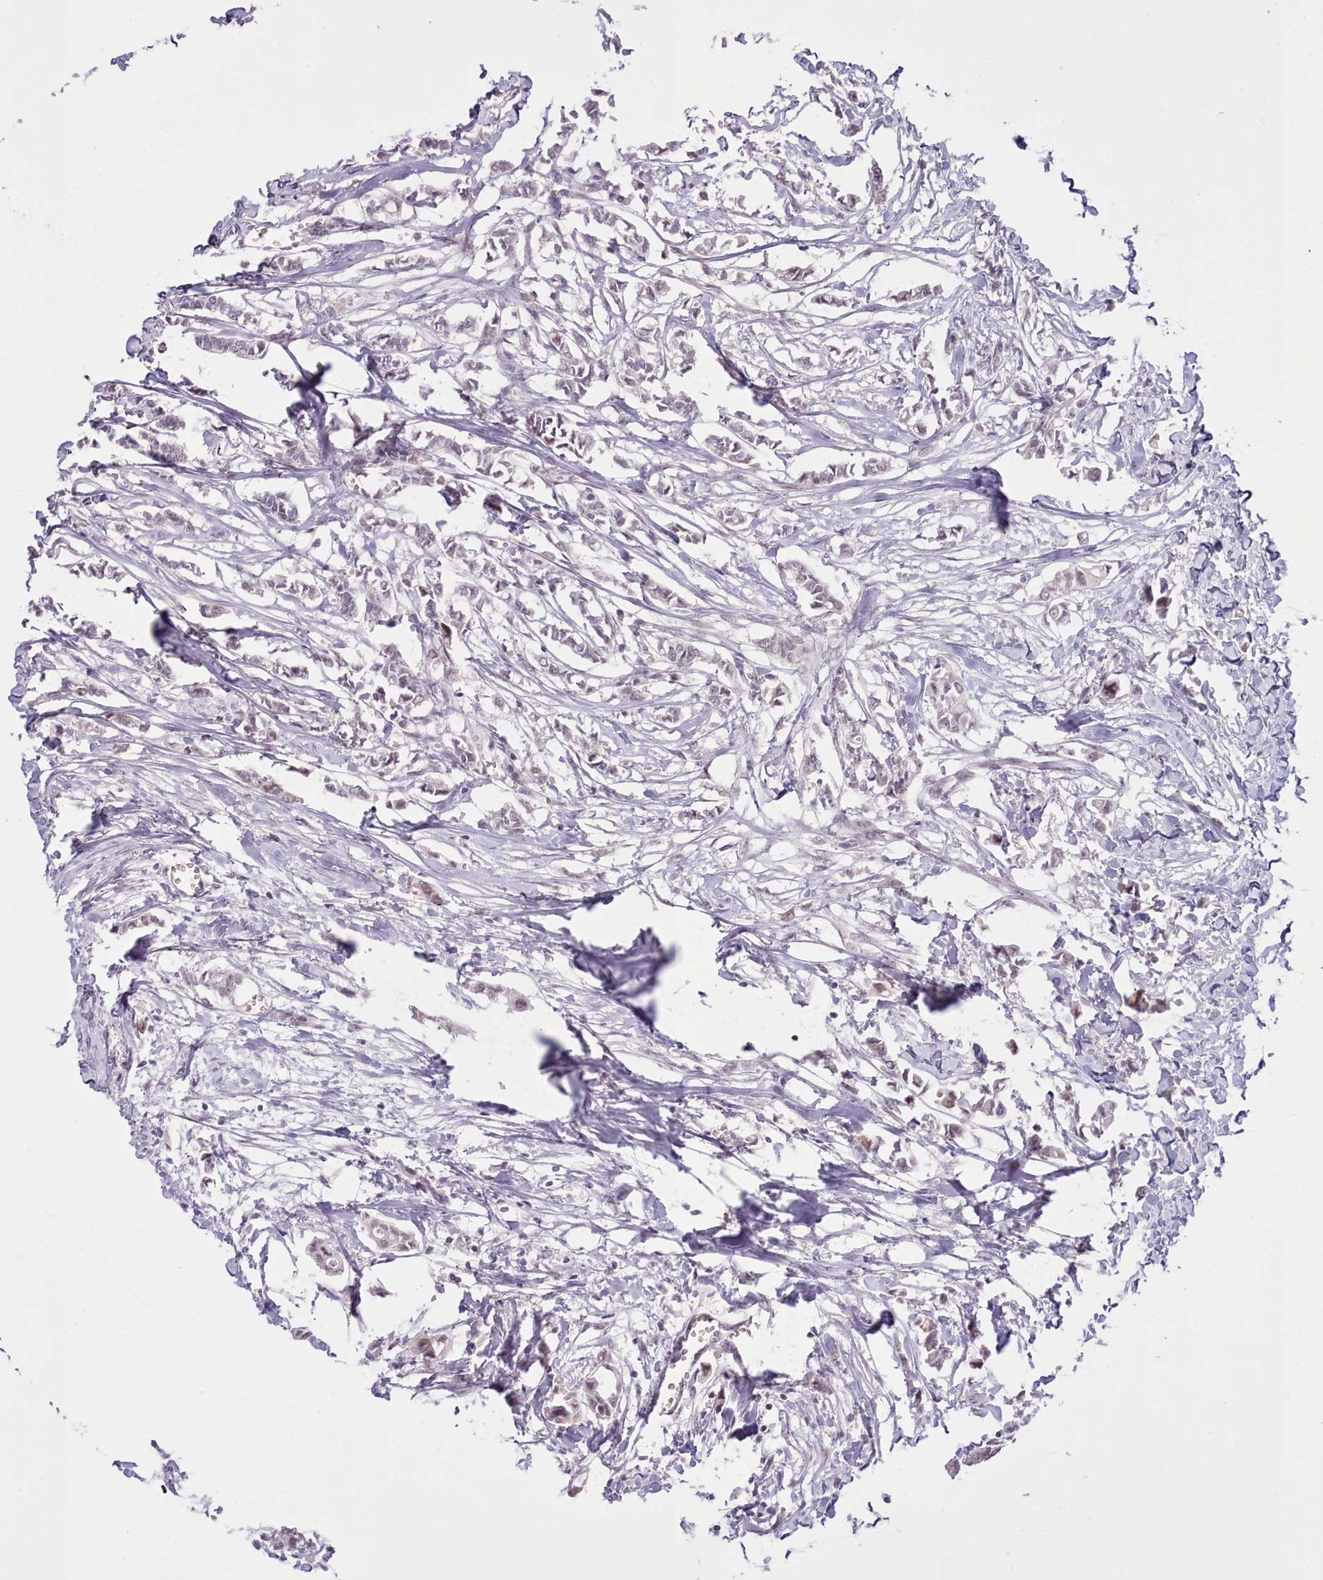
{"staining": {"intensity": "weak", "quantity": "<25%", "location": "nuclear"}, "tissue": "breast cancer", "cell_type": "Tumor cells", "image_type": "cancer", "snomed": [{"axis": "morphology", "description": "Duct carcinoma"}, {"axis": "topography", "description": "Breast"}], "caption": "DAB immunohistochemical staining of human breast intraductal carcinoma exhibits no significant staining in tumor cells.", "gene": "RFX1", "patient": {"sex": "female", "age": 41}}